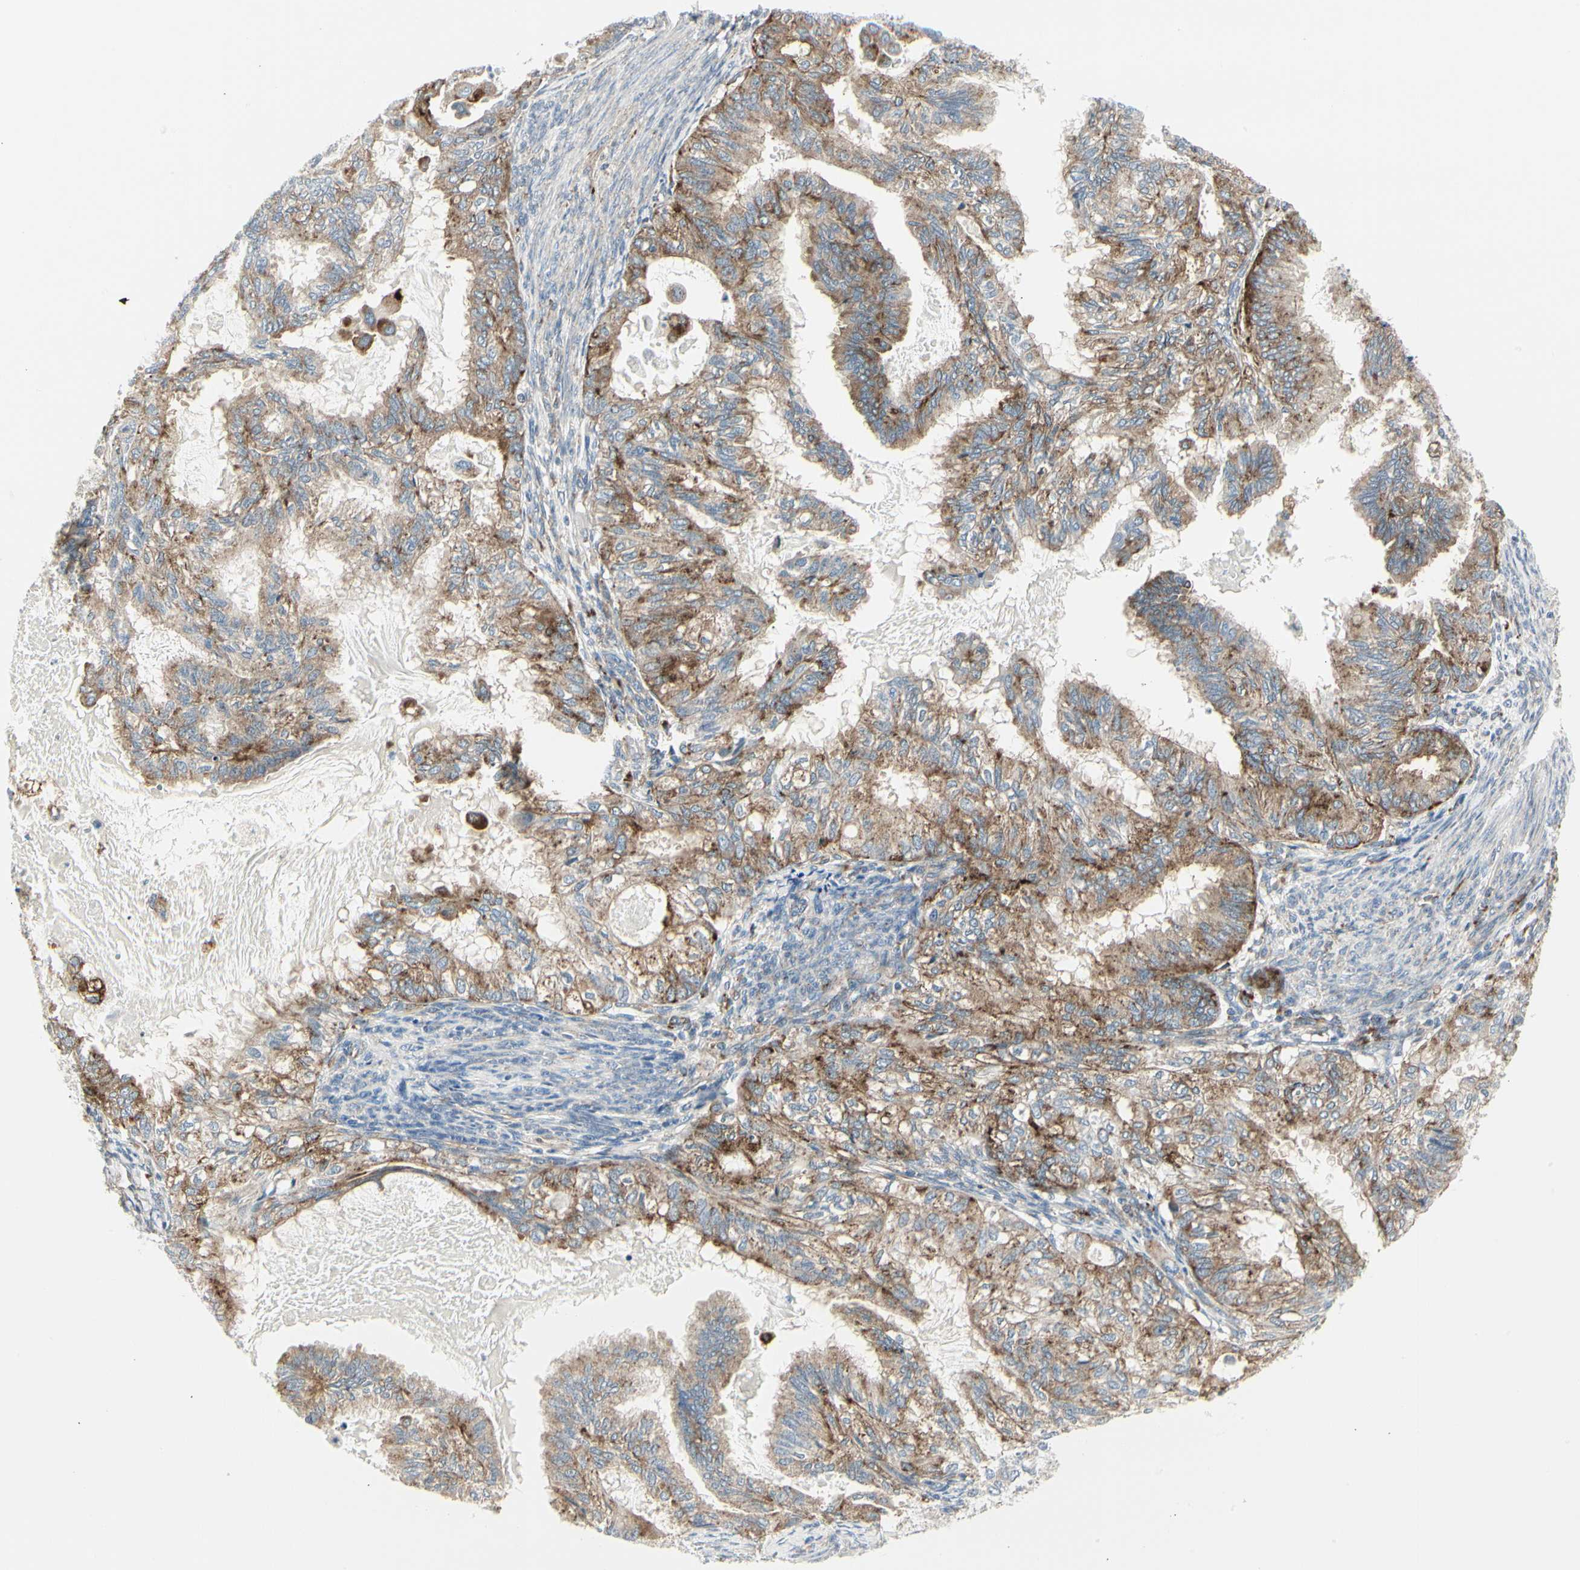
{"staining": {"intensity": "moderate", "quantity": ">75%", "location": "cytoplasmic/membranous"}, "tissue": "cervical cancer", "cell_type": "Tumor cells", "image_type": "cancer", "snomed": [{"axis": "morphology", "description": "Normal tissue, NOS"}, {"axis": "morphology", "description": "Adenocarcinoma, NOS"}, {"axis": "topography", "description": "Cervix"}, {"axis": "topography", "description": "Endometrium"}], "caption": "Immunohistochemical staining of human cervical cancer demonstrates moderate cytoplasmic/membranous protein positivity in about >75% of tumor cells.", "gene": "ATP6V1B2", "patient": {"sex": "female", "age": 86}}